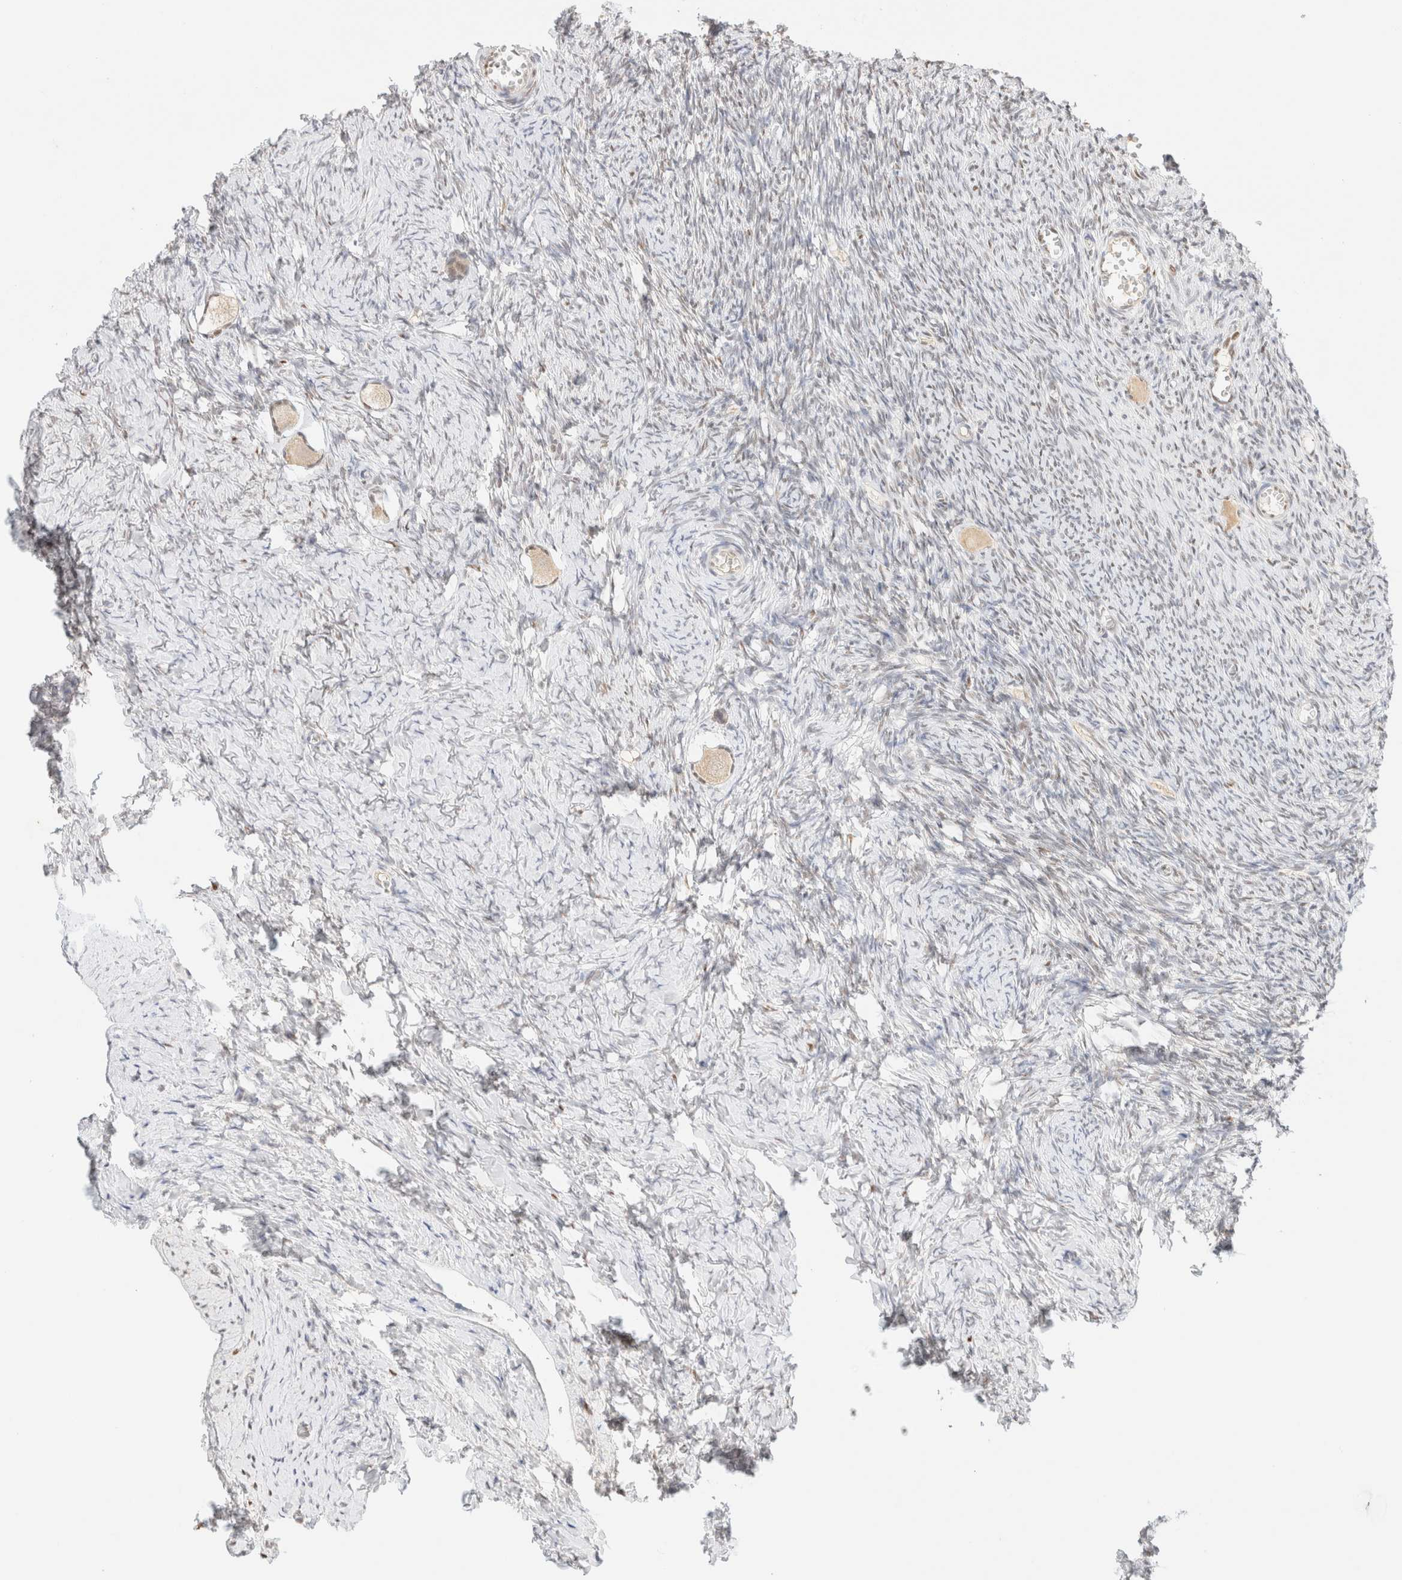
{"staining": {"intensity": "weak", "quantity": ">75%", "location": "cytoplasmic/membranous"}, "tissue": "ovary", "cell_type": "Follicle cells", "image_type": "normal", "snomed": [{"axis": "morphology", "description": "Normal tissue, NOS"}, {"axis": "topography", "description": "Ovary"}], "caption": "Human ovary stained for a protein (brown) displays weak cytoplasmic/membranous positive positivity in approximately >75% of follicle cells.", "gene": "DDB2", "patient": {"sex": "female", "age": 27}}